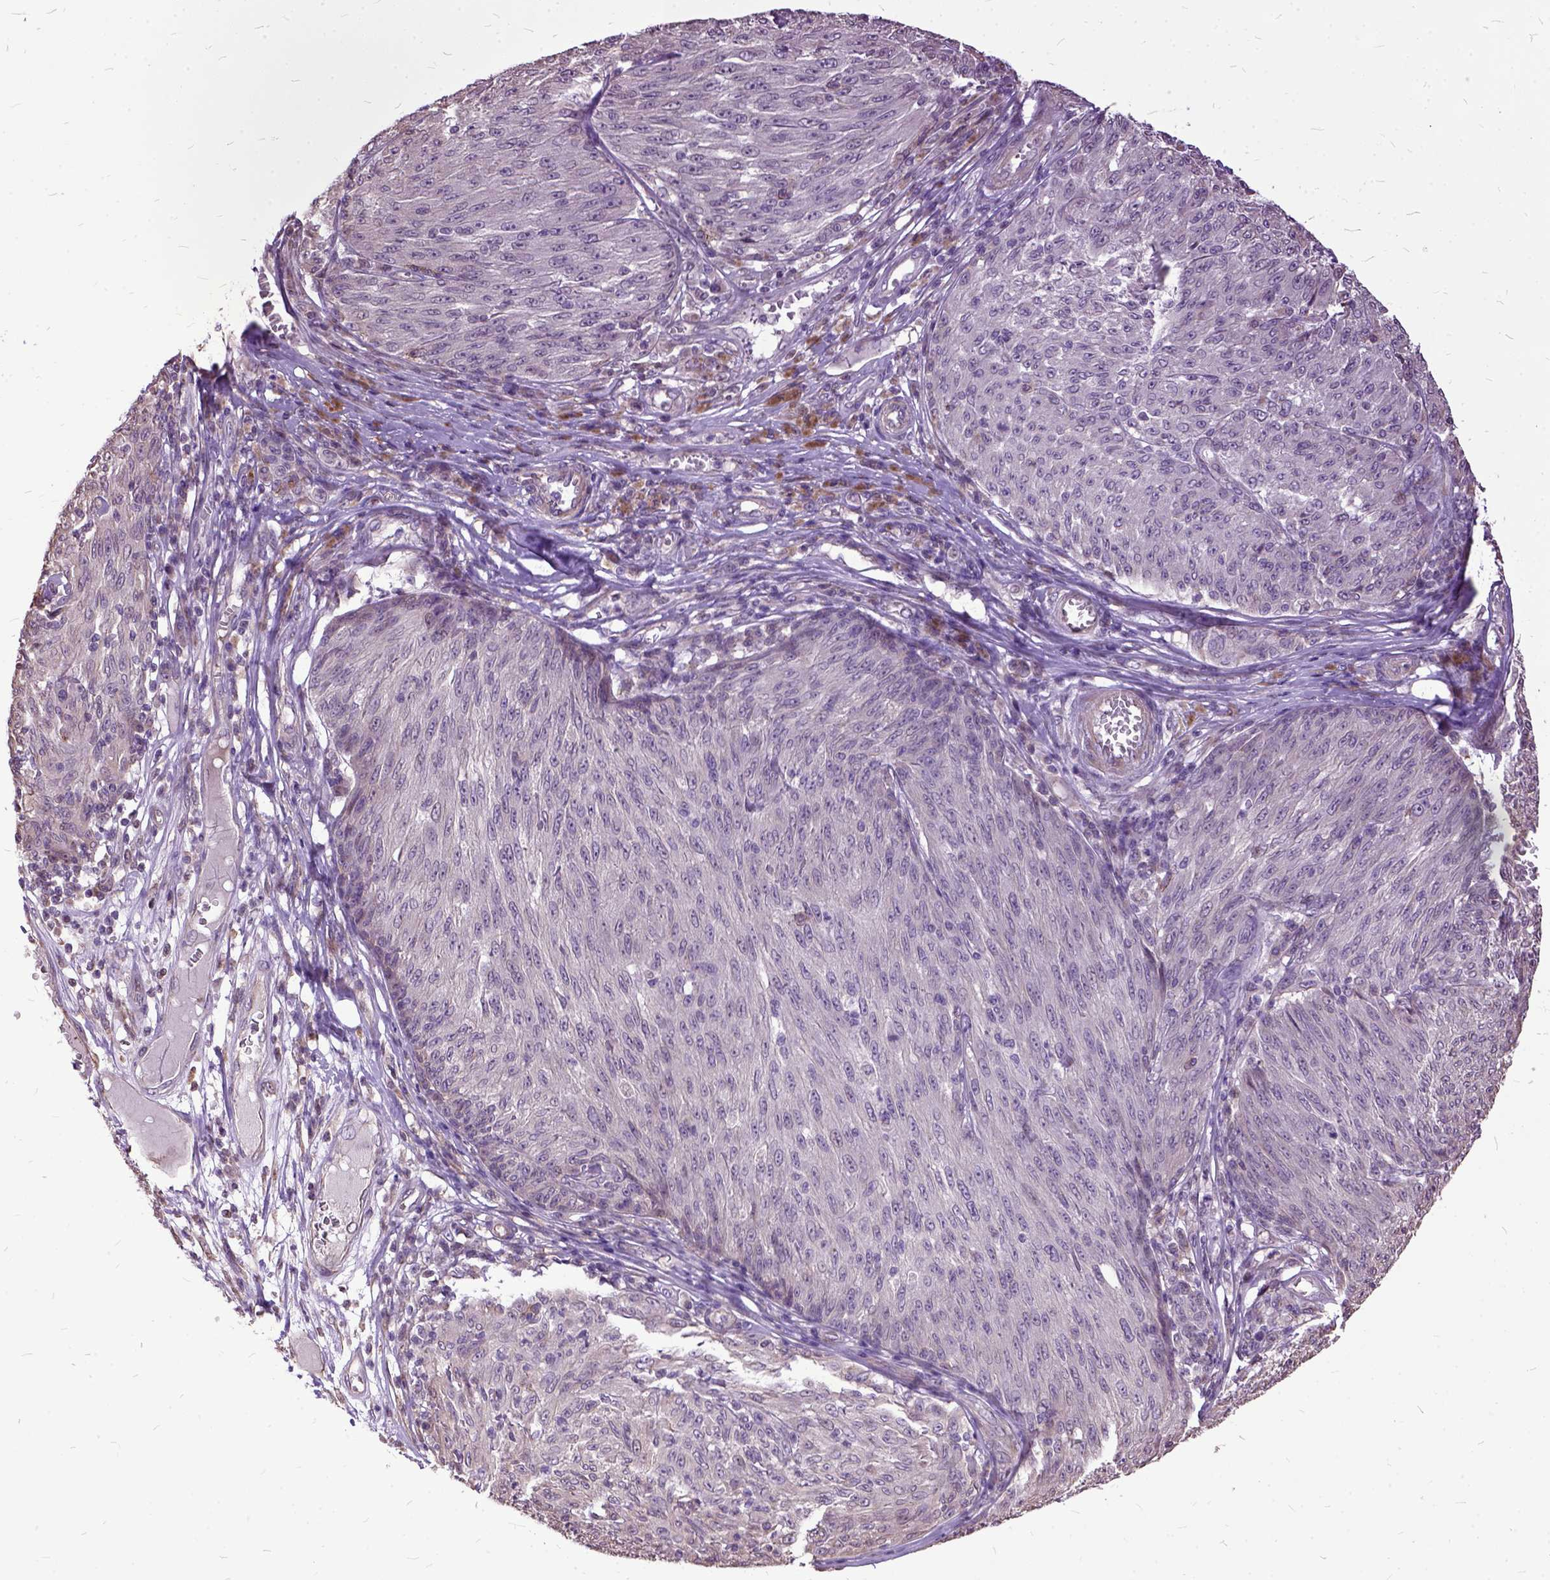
{"staining": {"intensity": "negative", "quantity": "none", "location": "none"}, "tissue": "melanoma", "cell_type": "Tumor cells", "image_type": "cancer", "snomed": [{"axis": "morphology", "description": "Malignant melanoma, NOS"}, {"axis": "topography", "description": "Skin"}], "caption": "A high-resolution photomicrograph shows immunohistochemistry (IHC) staining of malignant melanoma, which exhibits no significant expression in tumor cells.", "gene": "AREG", "patient": {"sex": "male", "age": 85}}